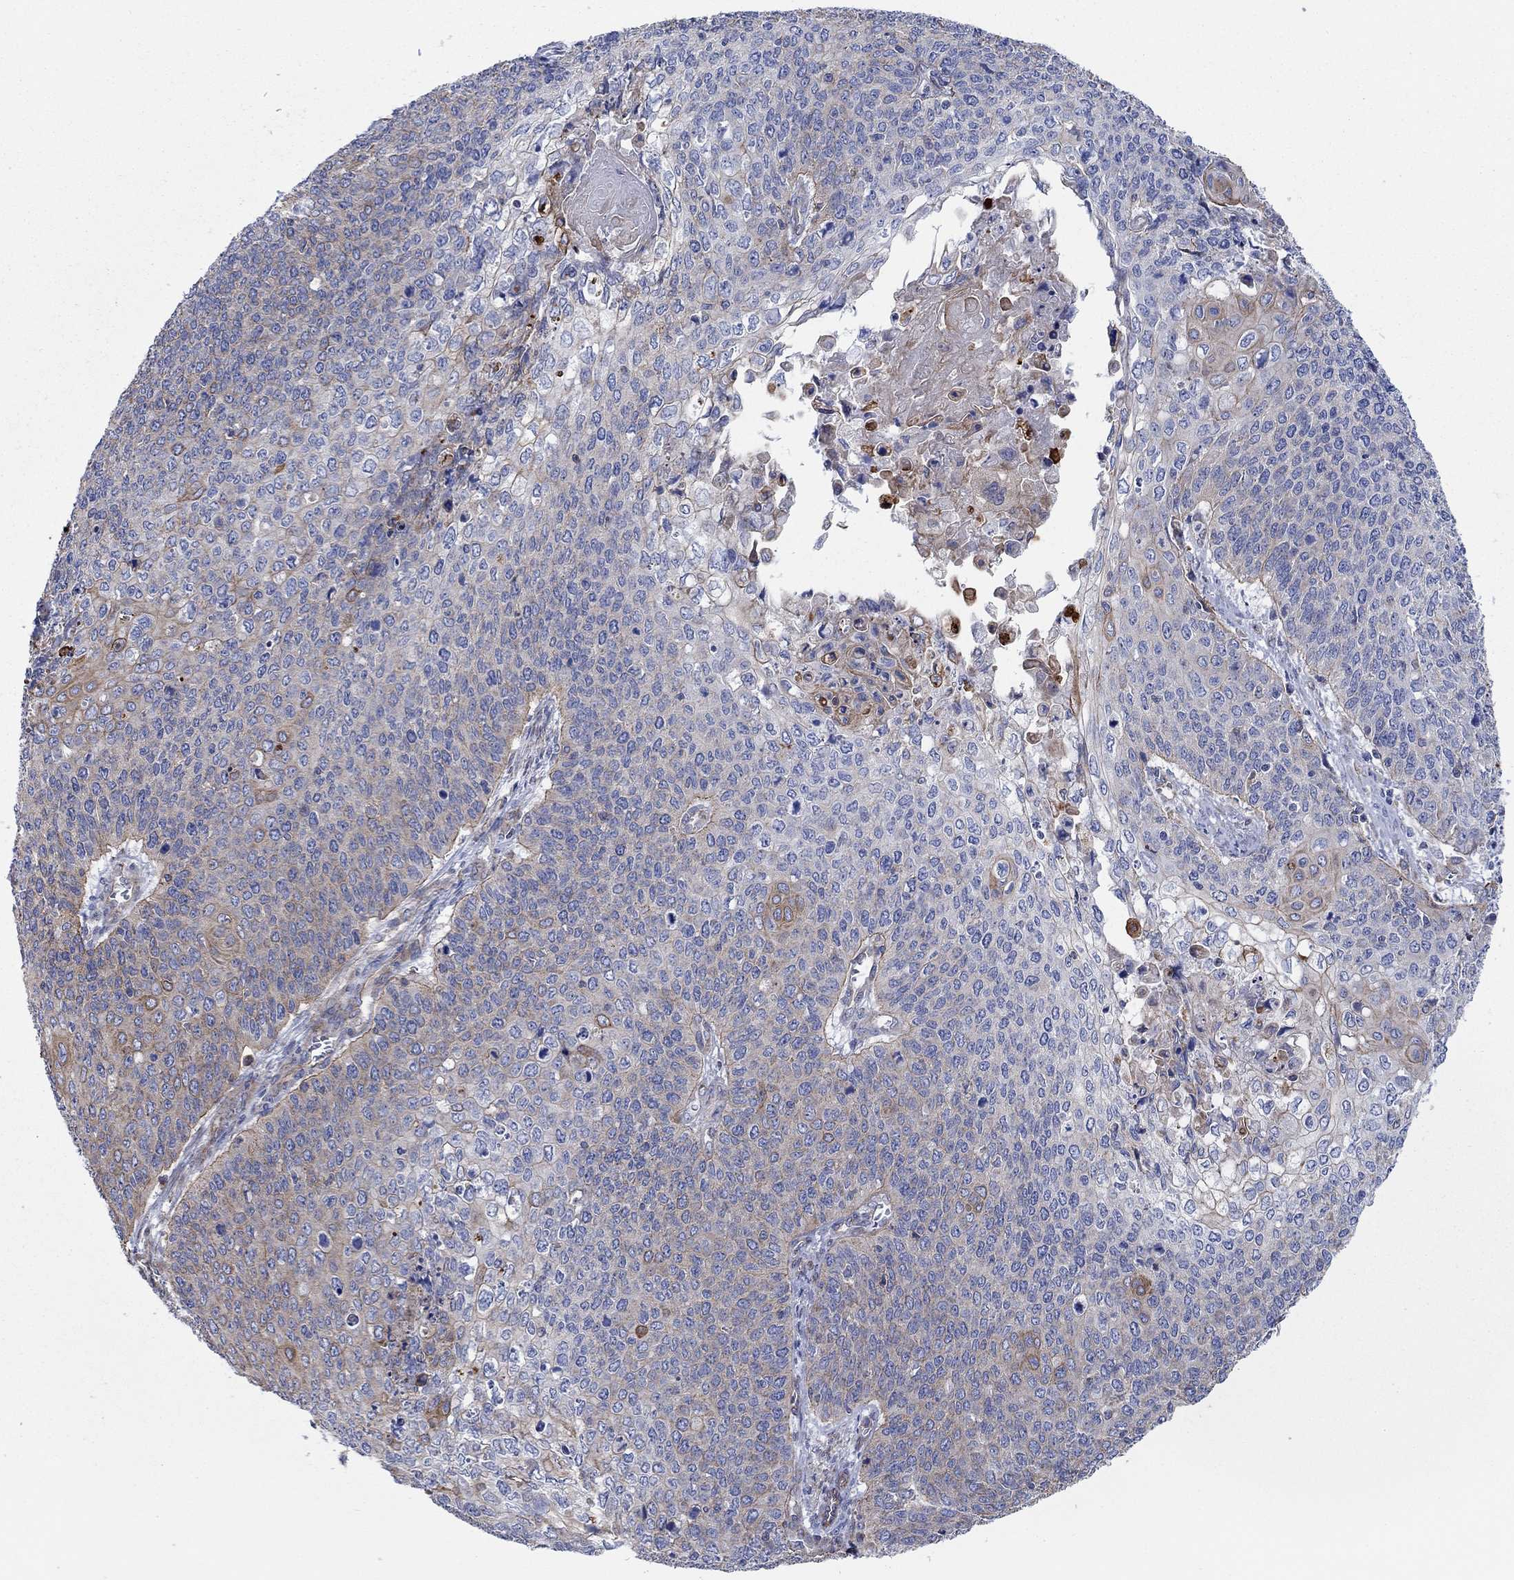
{"staining": {"intensity": "moderate", "quantity": "<25%", "location": "cytoplasmic/membranous"}, "tissue": "cervical cancer", "cell_type": "Tumor cells", "image_type": "cancer", "snomed": [{"axis": "morphology", "description": "Squamous cell carcinoma, NOS"}, {"axis": "topography", "description": "Cervix"}], "caption": "Squamous cell carcinoma (cervical) stained with a brown dye demonstrates moderate cytoplasmic/membranous positive staining in about <25% of tumor cells.", "gene": "FMN1", "patient": {"sex": "female", "age": 39}}